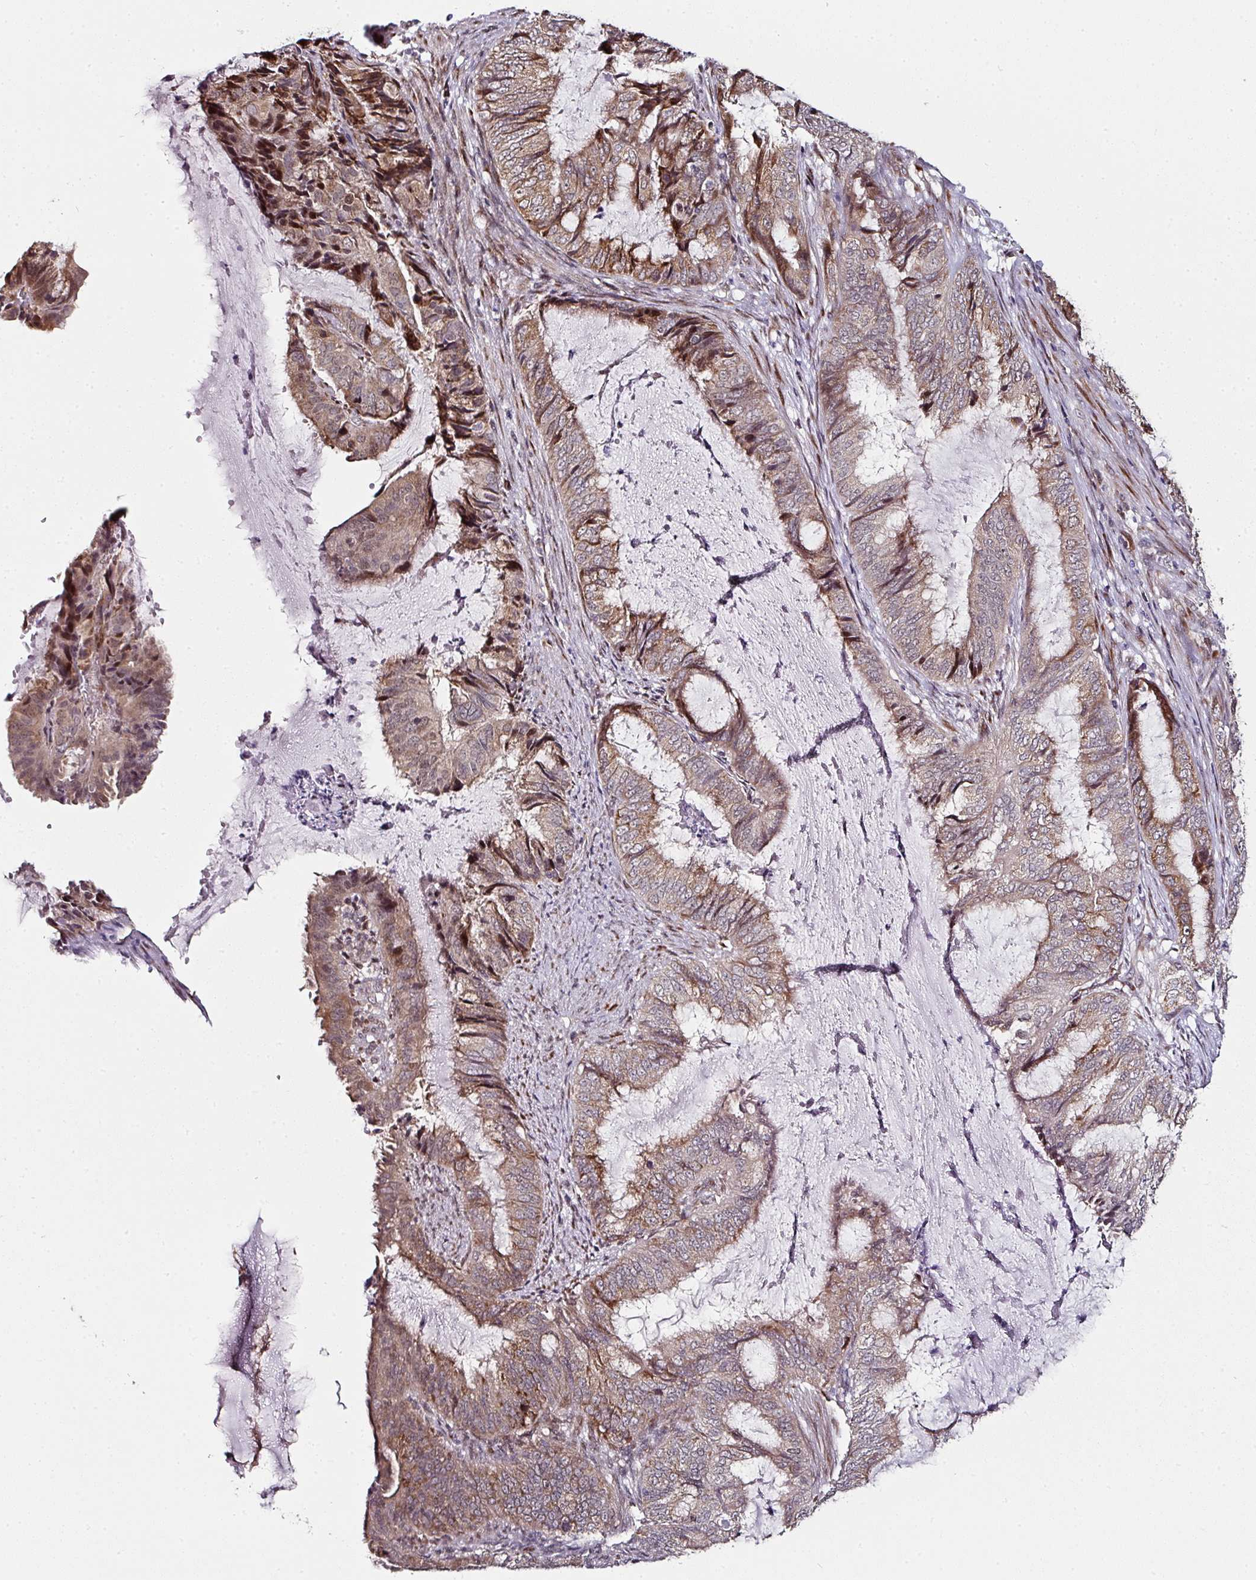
{"staining": {"intensity": "moderate", "quantity": ">75%", "location": "cytoplasmic/membranous,nuclear"}, "tissue": "endometrial cancer", "cell_type": "Tumor cells", "image_type": "cancer", "snomed": [{"axis": "morphology", "description": "Adenocarcinoma, NOS"}, {"axis": "topography", "description": "Endometrium"}], "caption": "Adenocarcinoma (endometrial) stained with immunohistochemistry reveals moderate cytoplasmic/membranous and nuclear positivity in about >75% of tumor cells.", "gene": "APOLD1", "patient": {"sex": "female", "age": 51}}